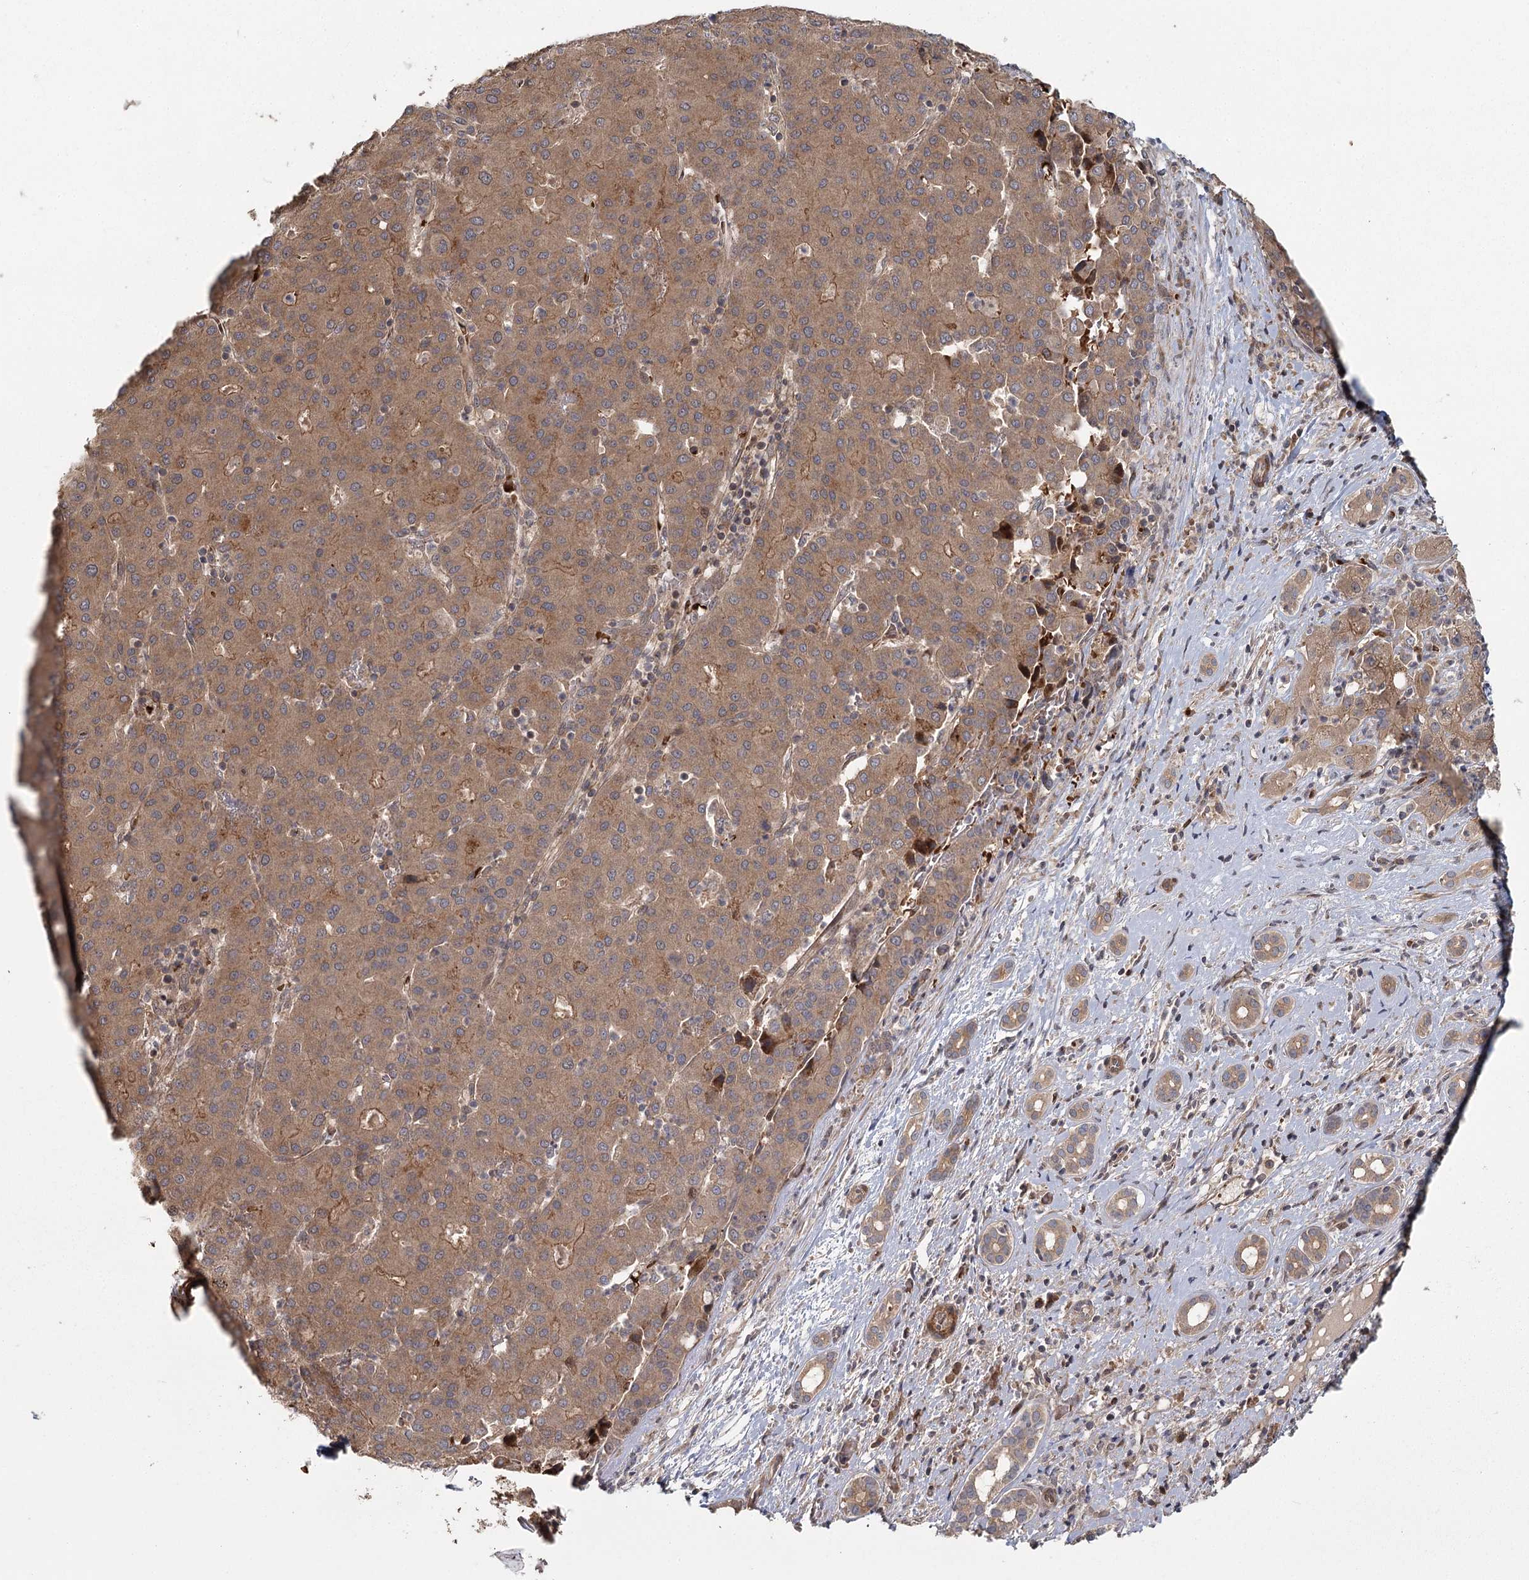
{"staining": {"intensity": "moderate", "quantity": ">75%", "location": "cytoplasmic/membranous"}, "tissue": "liver cancer", "cell_type": "Tumor cells", "image_type": "cancer", "snomed": [{"axis": "morphology", "description": "Carcinoma, Hepatocellular, NOS"}, {"axis": "topography", "description": "Liver"}], "caption": "Immunohistochemical staining of human hepatocellular carcinoma (liver) shows medium levels of moderate cytoplasmic/membranous protein staining in about >75% of tumor cells. (Stains: DAB in brown, nuclei in blue, Microscopy: brightfield microscopy at high magnification).", "gene": "RAPGEF6", "patient": {"sex": "male", "age": 65}}